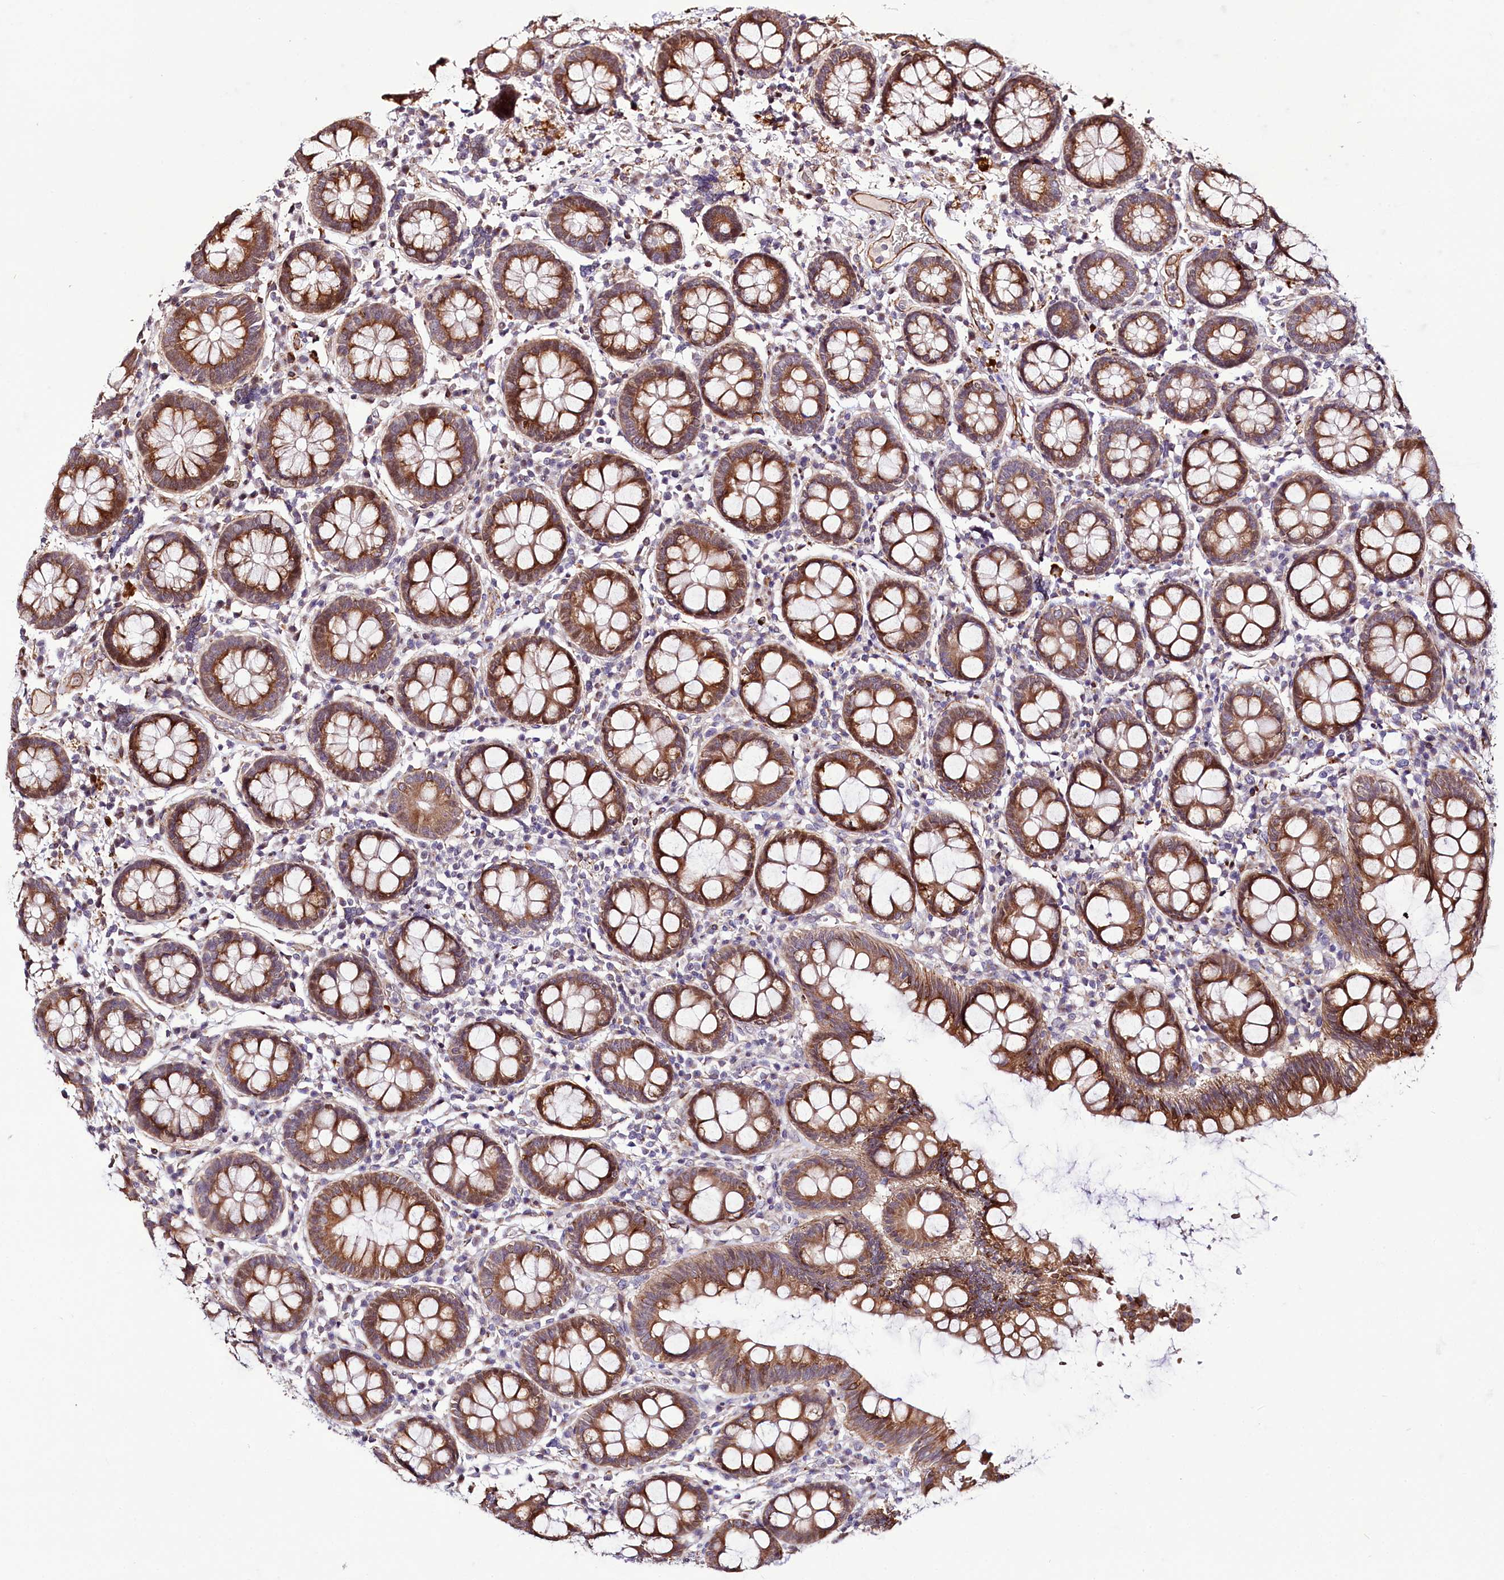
{"staining": {"intensity": "moderate", "quantity": ">75%", "location": "cytoplasmic/membranous"}, "tissue": "colon", "cell_type": "Endothelial cells", "image_type": "normal", "snomed": [{"axis": "morphology", "description": "Normal tissue, NOS"}, {"axis": "topography", "description": "Colon"}], "caption": "Immunohistochemistry (IHC) of unremarkable colon reveals medium levels of moderate cytoplasmic/membranous staining in approximately >75% of endothelial cells.", "gene": "CUTC", "patient": {"sex": "female", "age": 79}}